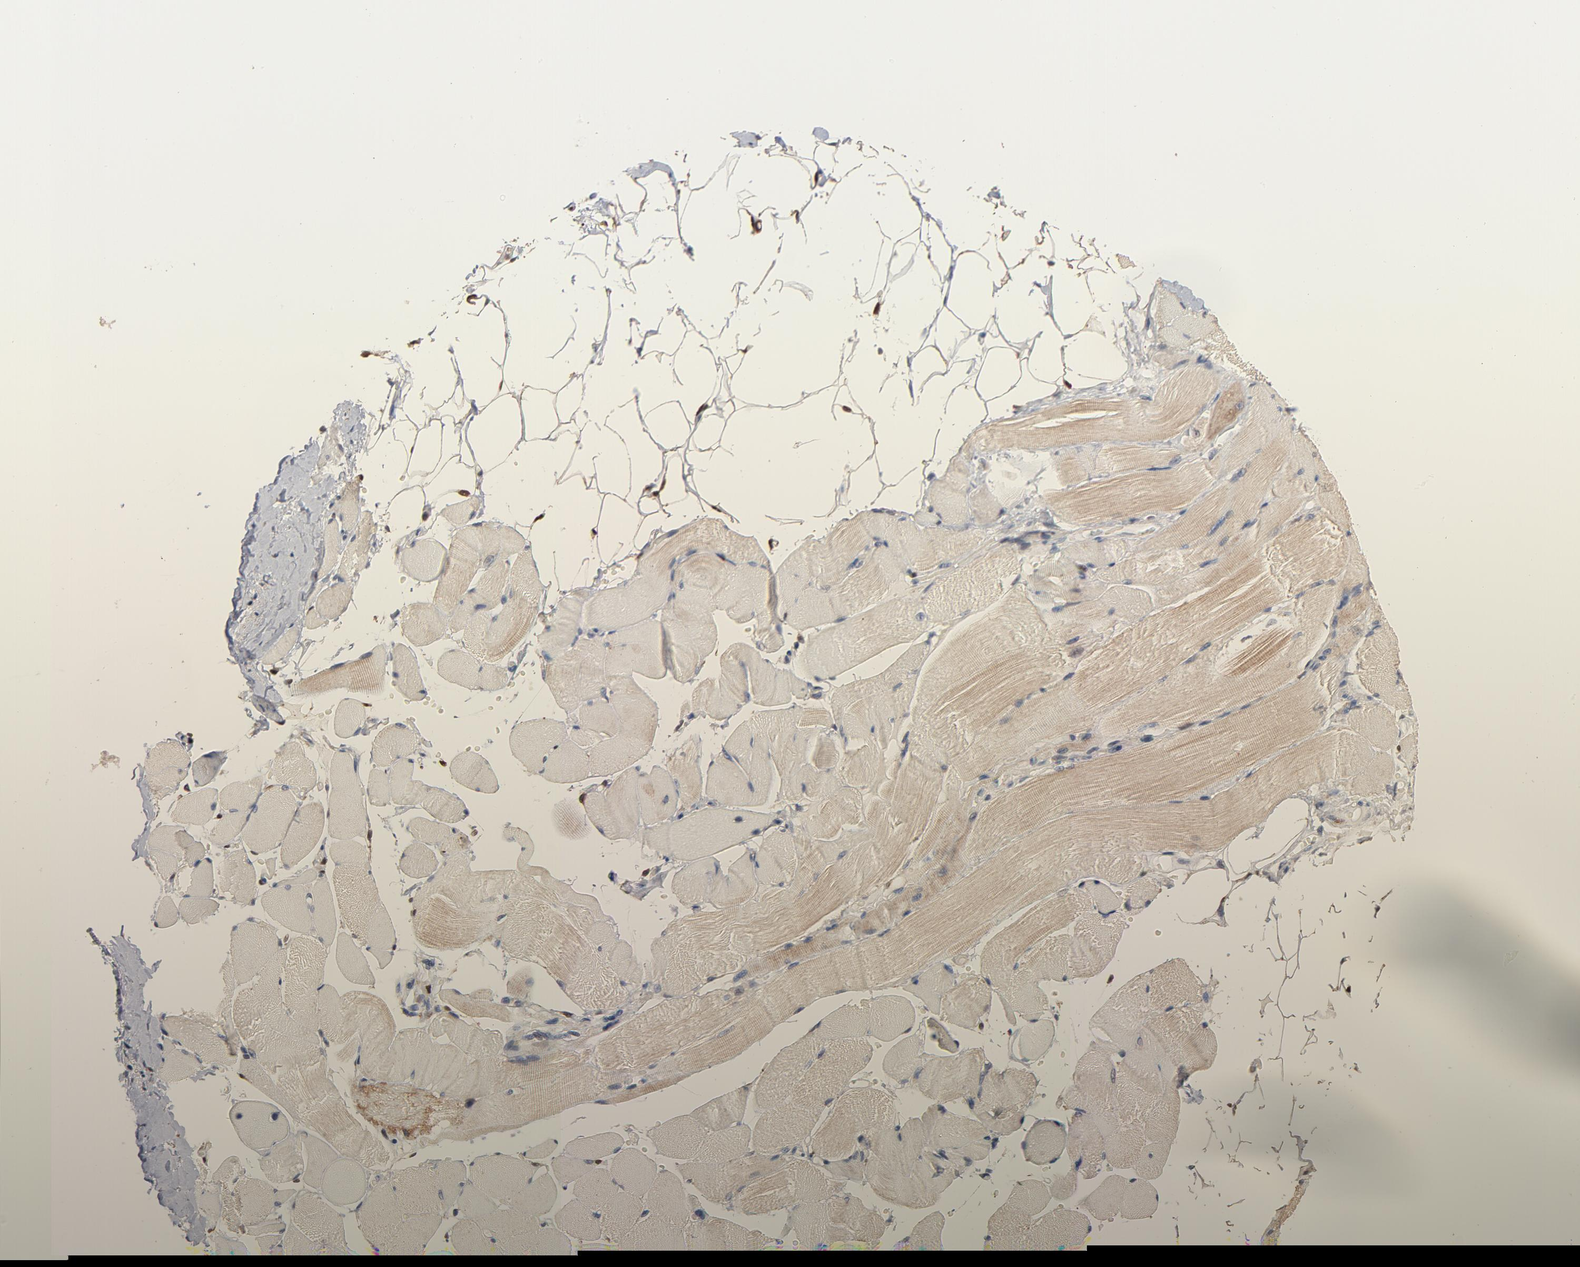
{"staining": {"intensity": "weak", "quantity": "25%-75%", "location": "cytoplasmic/membranous"}, "tissue": "skeletal muscle", "cell_type": "Myocytes", "image_type": "normal", "snomed": [{"axis": "morphology", "description": "Normal tissue, NOS"}, {"axis": "topography", "description": "Skeletal muscle"}, {"axis": "topography", "description": "Peripheral nerve tissue"}], "caption": "Weak cytoplasmic/membranous expression is appreciated in about 25%-75% of myocytes in normal skeletal muscle.", "gene": "MSL2", "patient": {"sex": "female", "age": 84}}